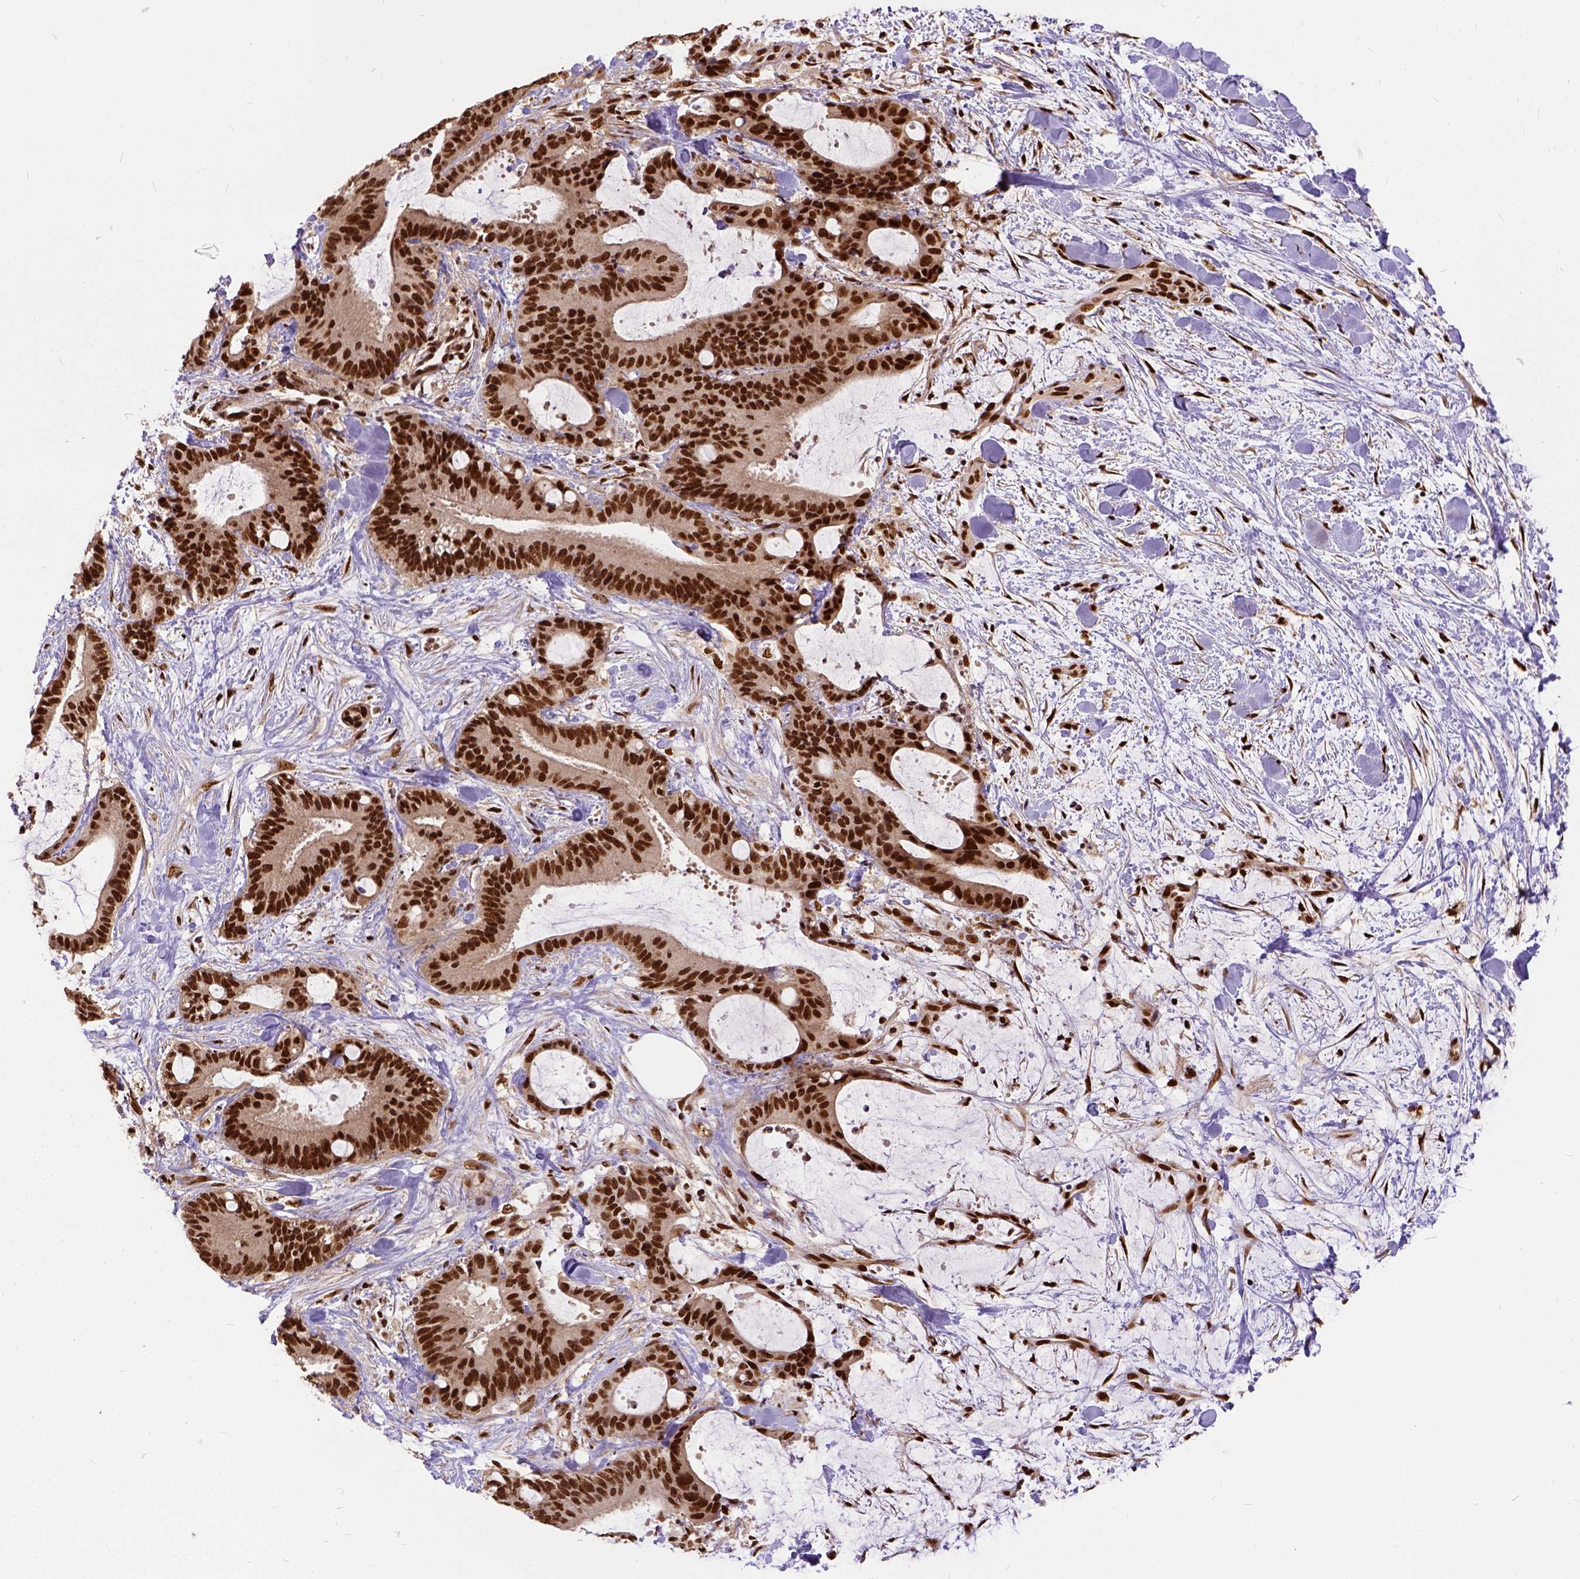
{"staining": {"intensity": "strong", "quantity": ">75%", "location": "nuclear"}, "tissue": "liver cancer", "cell_type": "Tumor cells", "image_type": "cancer", "snomed": [{"axis": "morphology", "description": "Cholangiocarcinoma"}, {"axis": "topography", "description": "Liver"}], "caption": "An image of liver cancer stained for a protein shows strong nuclear brown staining in tumor cells.", "gene": "NACC1", "patient": {"sex": "female", "age": 73}}